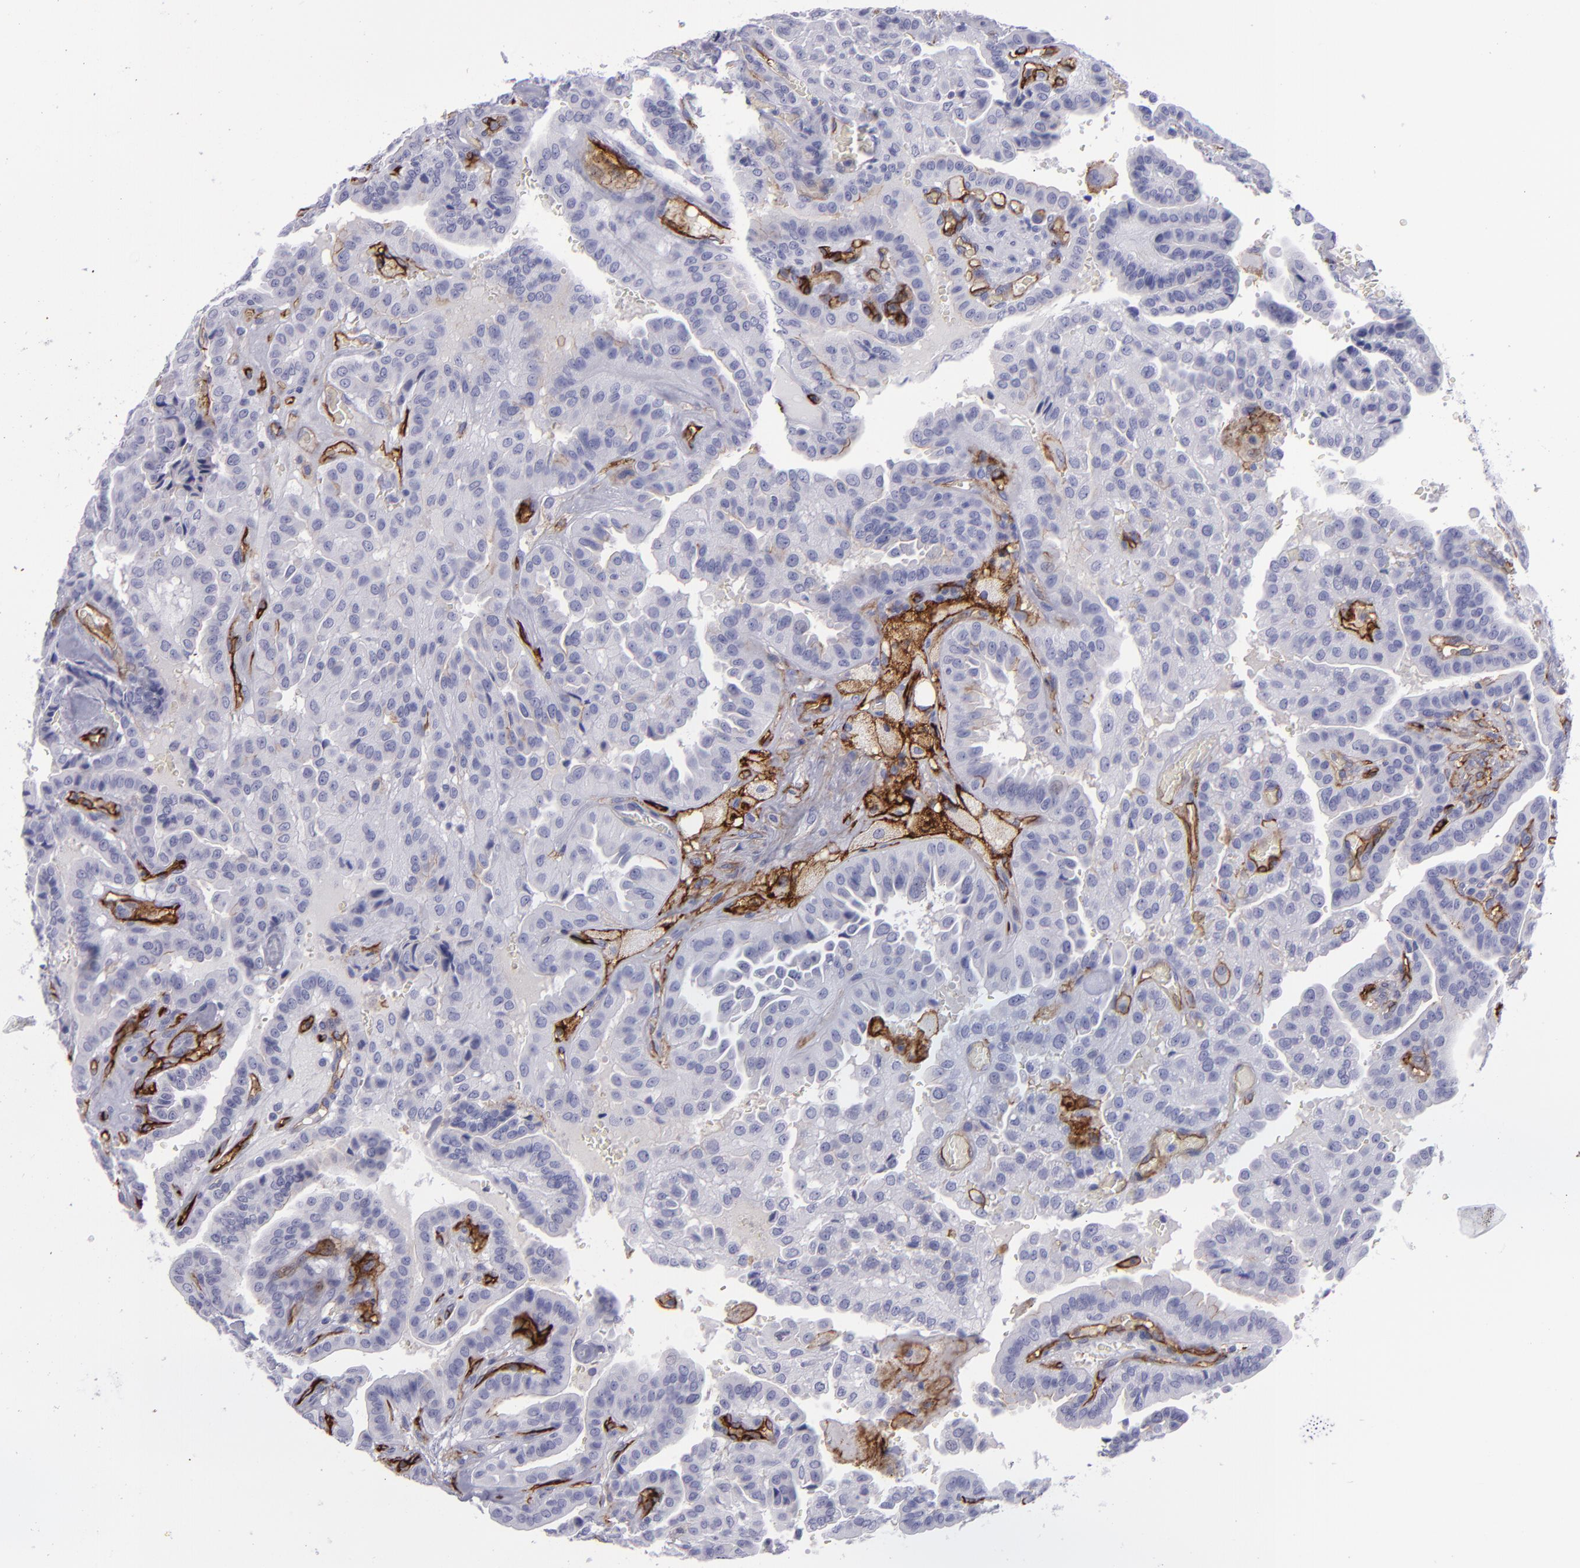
{"staining": {"intensity": "strong", "quantity": "<25%", "location": "cytoplasmic/membranous"}, "tissue": "thyroid cancer", "cell_type": "Tumor cells", "image_type": "cancer", "snomed": [{"axis": "morphology", "description": "Papillary adenocarcinoma, NOS"}, {"axis": "topography", "description": "Thyroid gland"}], "caption": "Immunohistochemical staining of human thyroid cancer (papillary adenocarcinoma) displays strong cytoplasmic/membranous protein positivity in about <25% of tumor cells.", "gene": "ACE", "patient": {"sex": "male", "age": 87}}